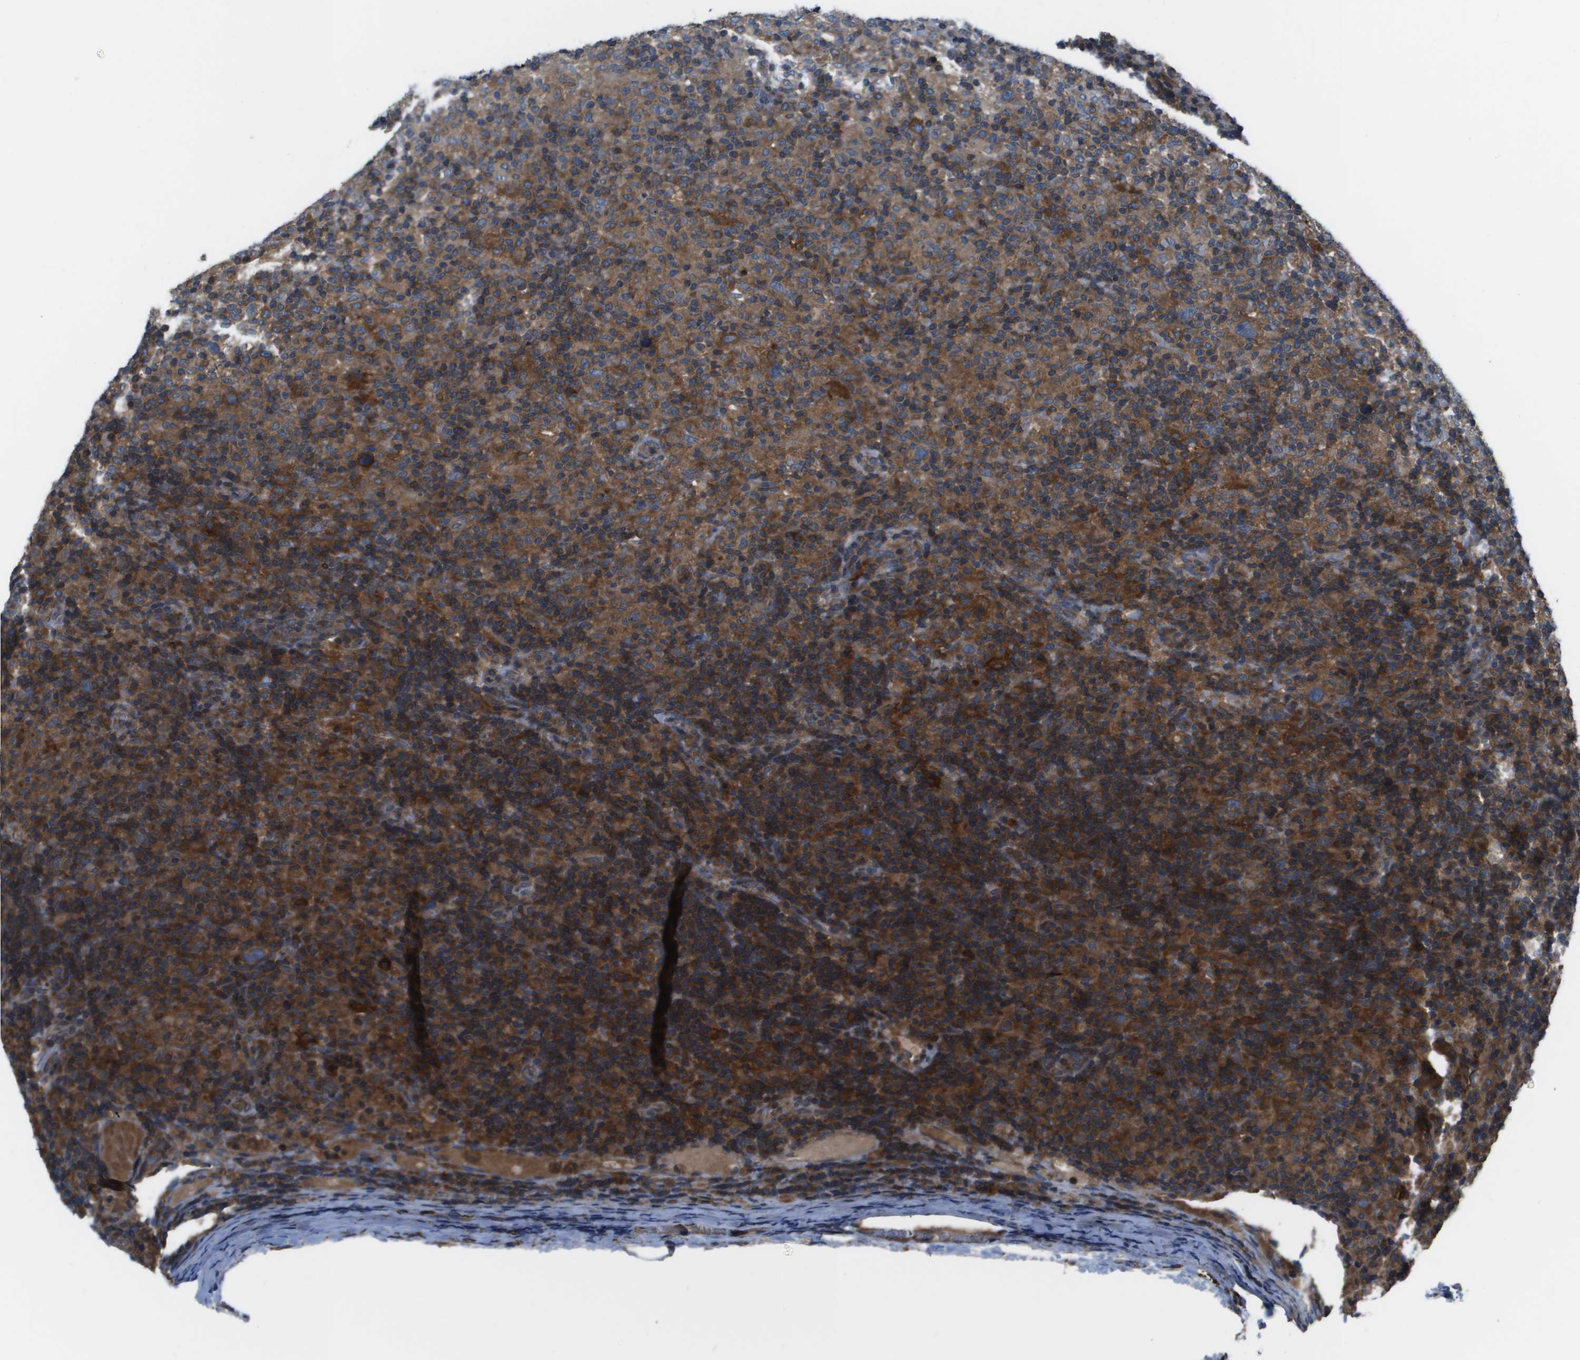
{"staining": {"intensity": "strong", "quantity": ">75%", "location": "cytoplasmic/membranous"}, "tissue": "lymphoma", "cell_type": "Tumor cells", "image_type": "cancer", "snomed": [{"axis": "morphology", "description": "Hodgkin's disease, NOS"}, {"axis": "topography", "description": "Lymph node"}], "caption": "There is high levels of strong cytoplasmic/membranous staining in tumor cells of Hodgkin's disease, as demonstrated by immunohistochemical staining (brown color).", "gene": "EIF3B", "patient": {"sex": "male", "age": 70}}